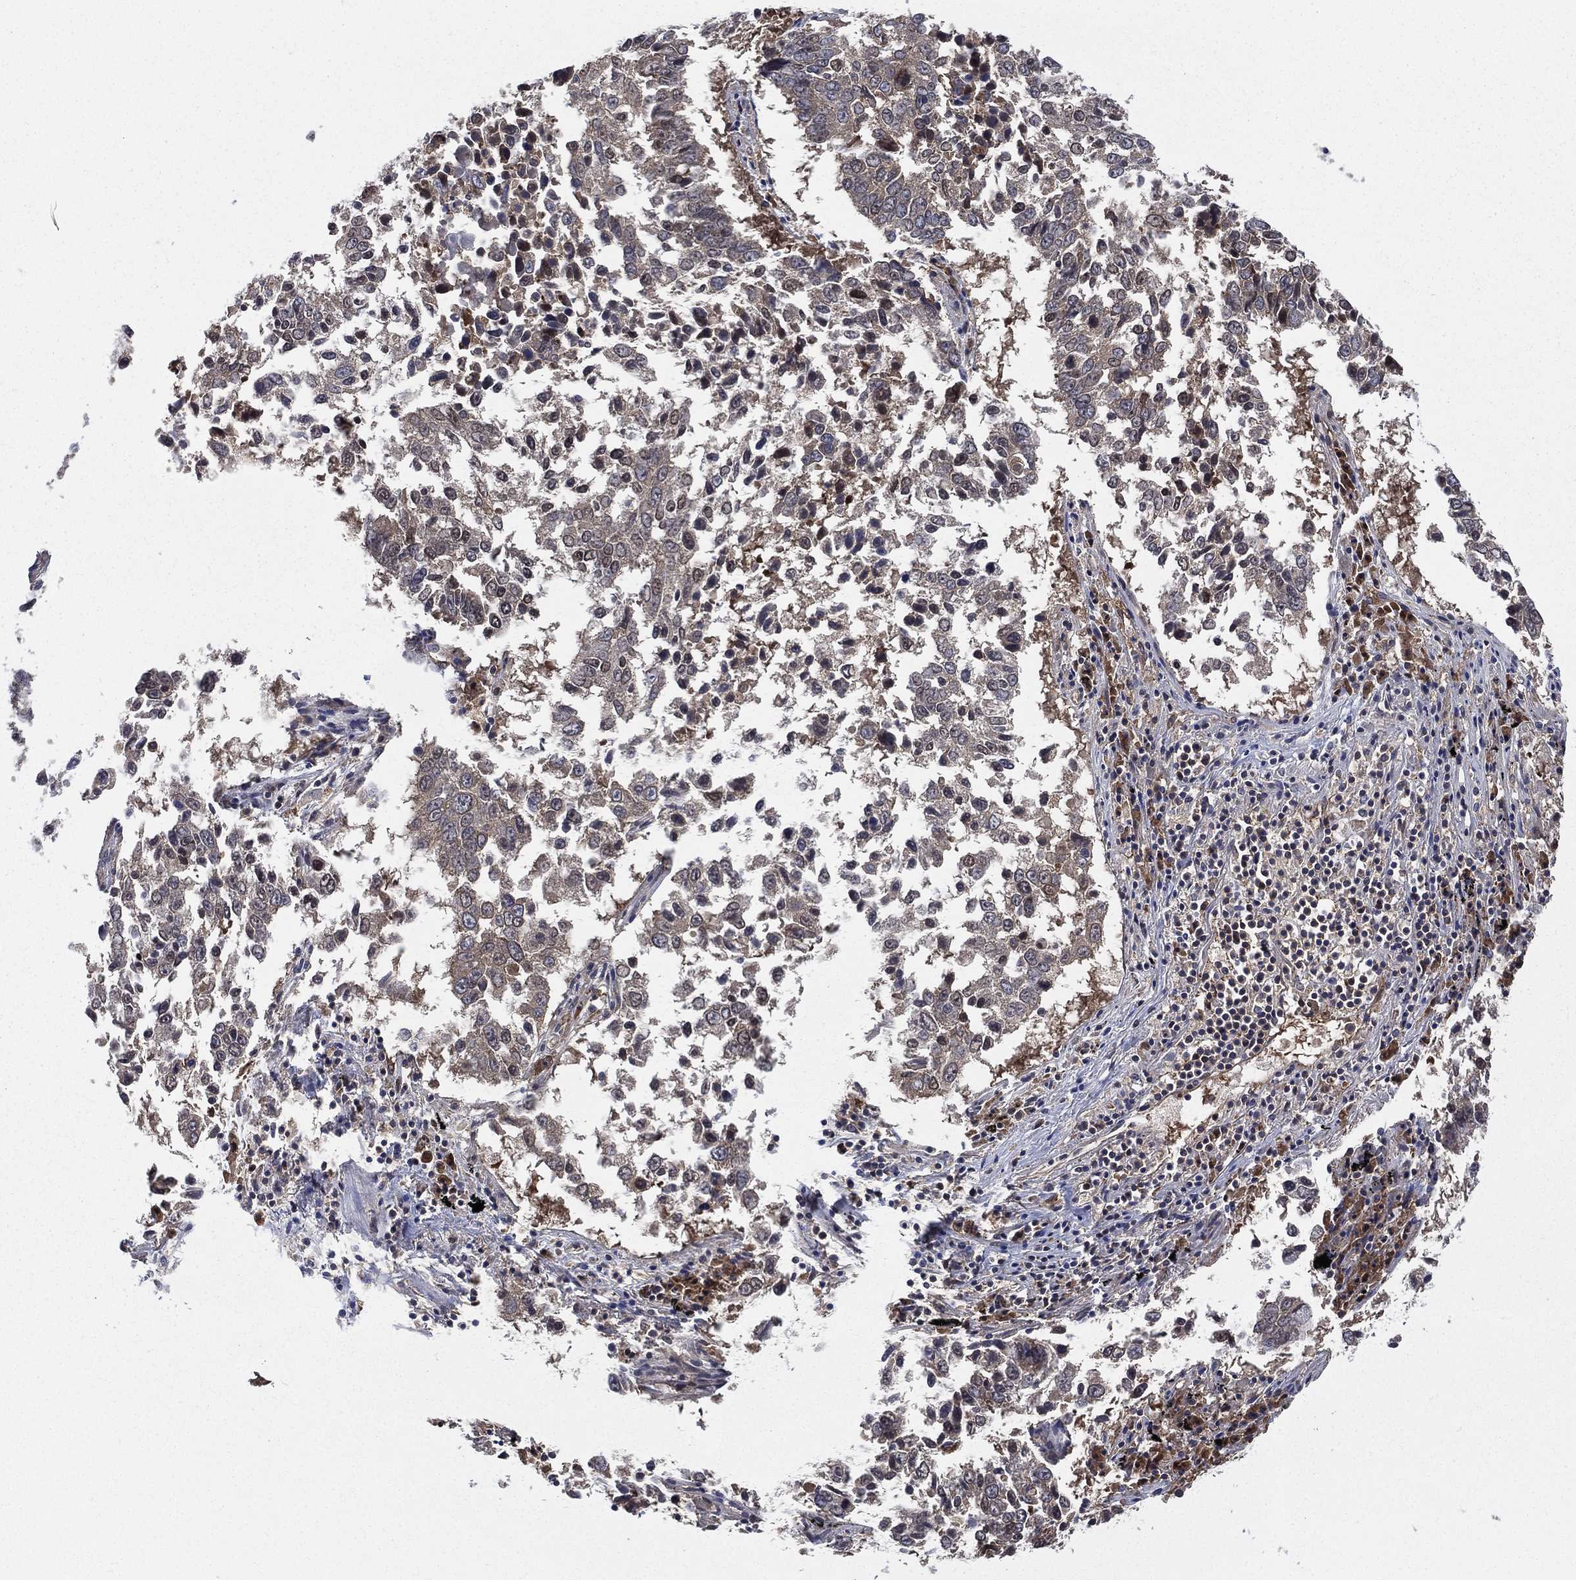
{"staining": {"intensity": "negative", "quantity": "none", "location": "none"}, "tissue": "lung cancer", "cell_type": "Tumor cells", "image_type": "cancer", "snomed": [{"axis": "morphology", "description": "Squamous cell carcinoma, NOS"}, {"axis": "topography", "description": "Lung"}], "caption": "Lung squamous cell carcinoma stained for a protein using immunohistochemistry (IHC) shows no staining tumor cells.", "gene": "SMPD3", "patient": {"sex": "male", "age": 82}}